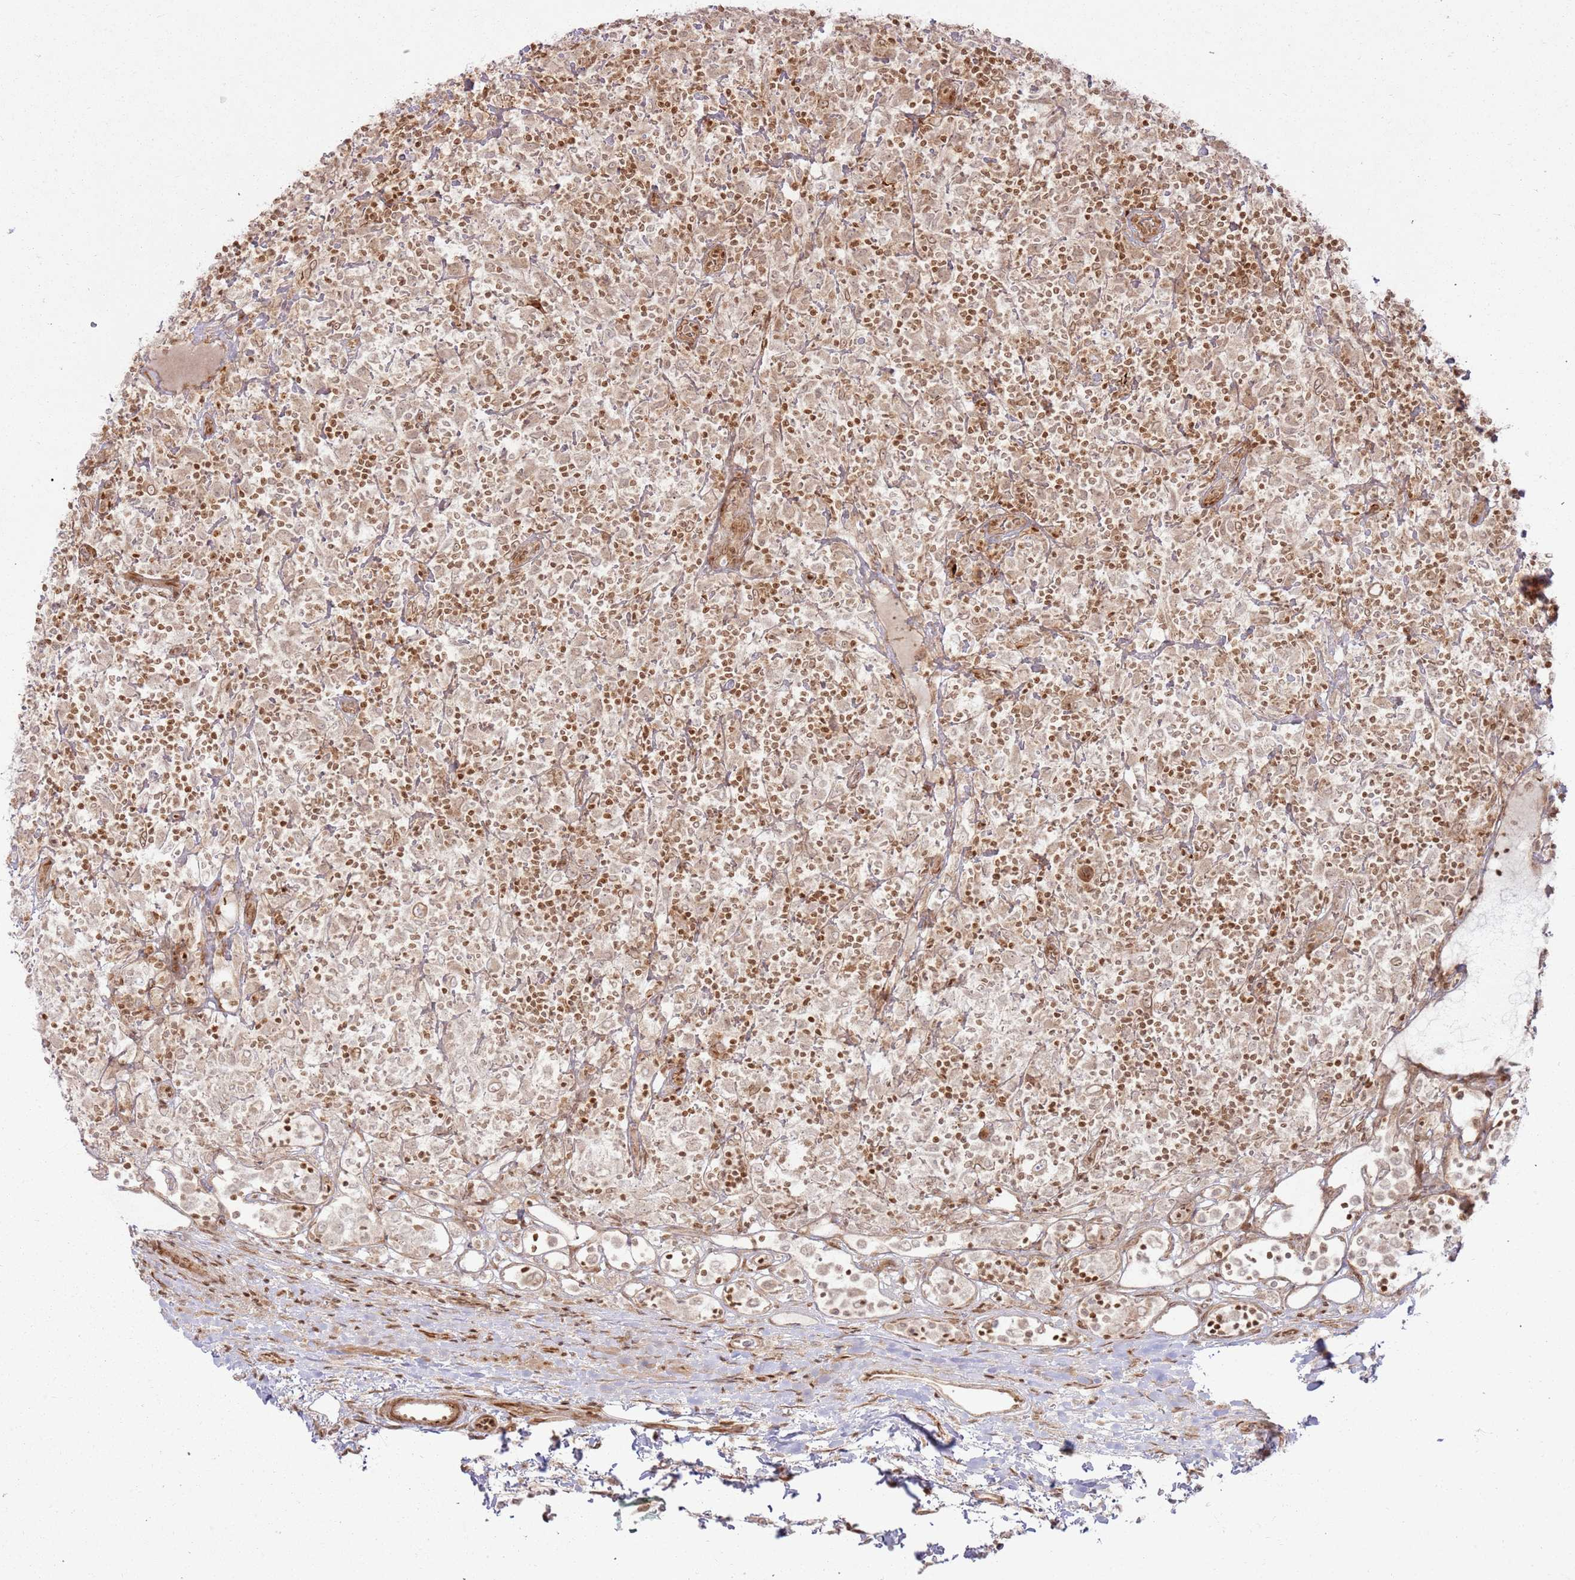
{"staining": {"intensity": "moderate", "quantity": ">75%", "location": "cytoplasmic/membranous,nuclear"}, "tissue": "lymphoma", "cell_type": "Tumor cells", "image_type": "cancer", "snomed": [{"axis": "morphology", "description": "Hodgkin's disease, NOS"}, {"axis": "topography", "description": "Lymph node"}], "caption": "Protein expression analysis of human Hodgkin's disease reveals moderate cytoplasmic/membranous and nuclear expression in approximately >75% of tumor cells.", "gene": "KLHL36", "patient": {"sex": "male", "age": 70}}